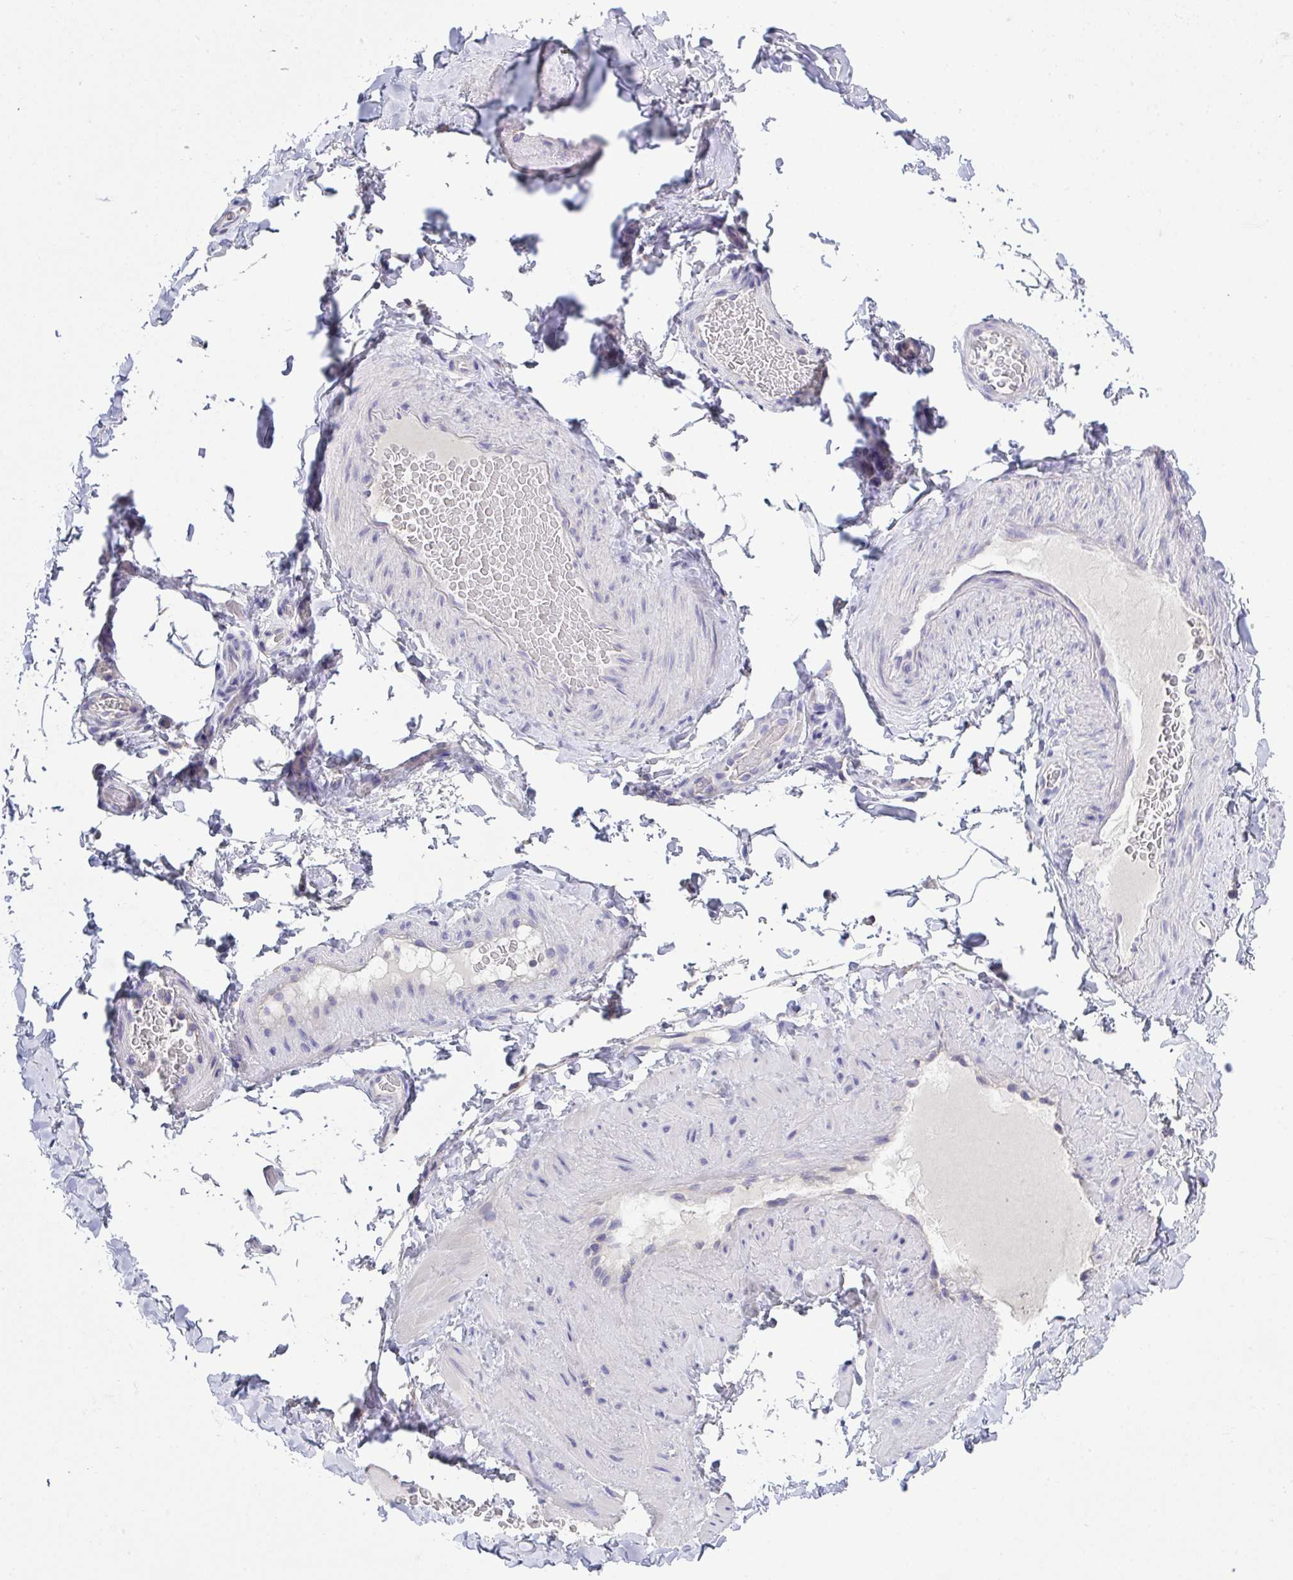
{"staining": {"intensity": "negative", "quantity": "none", "location": "none"}, "tissue": "adipose tissue", "cell_type": "Adipocytes", "image_type": "normal", "snomed": [{"axis": "morphology", "description": "Normal tissue, NOS"}, {"axis": "topography", "description": "Vascular tissue"}, {"axis": "topography", "description": "Peripheral nerve tissue"}], "caption": "An image of human adipose tissue is negative for staining in adipocytes. Nuclei are stained in blue.", "gene": "LRRC58", "patient": {"sex": "male", "age": 41}}